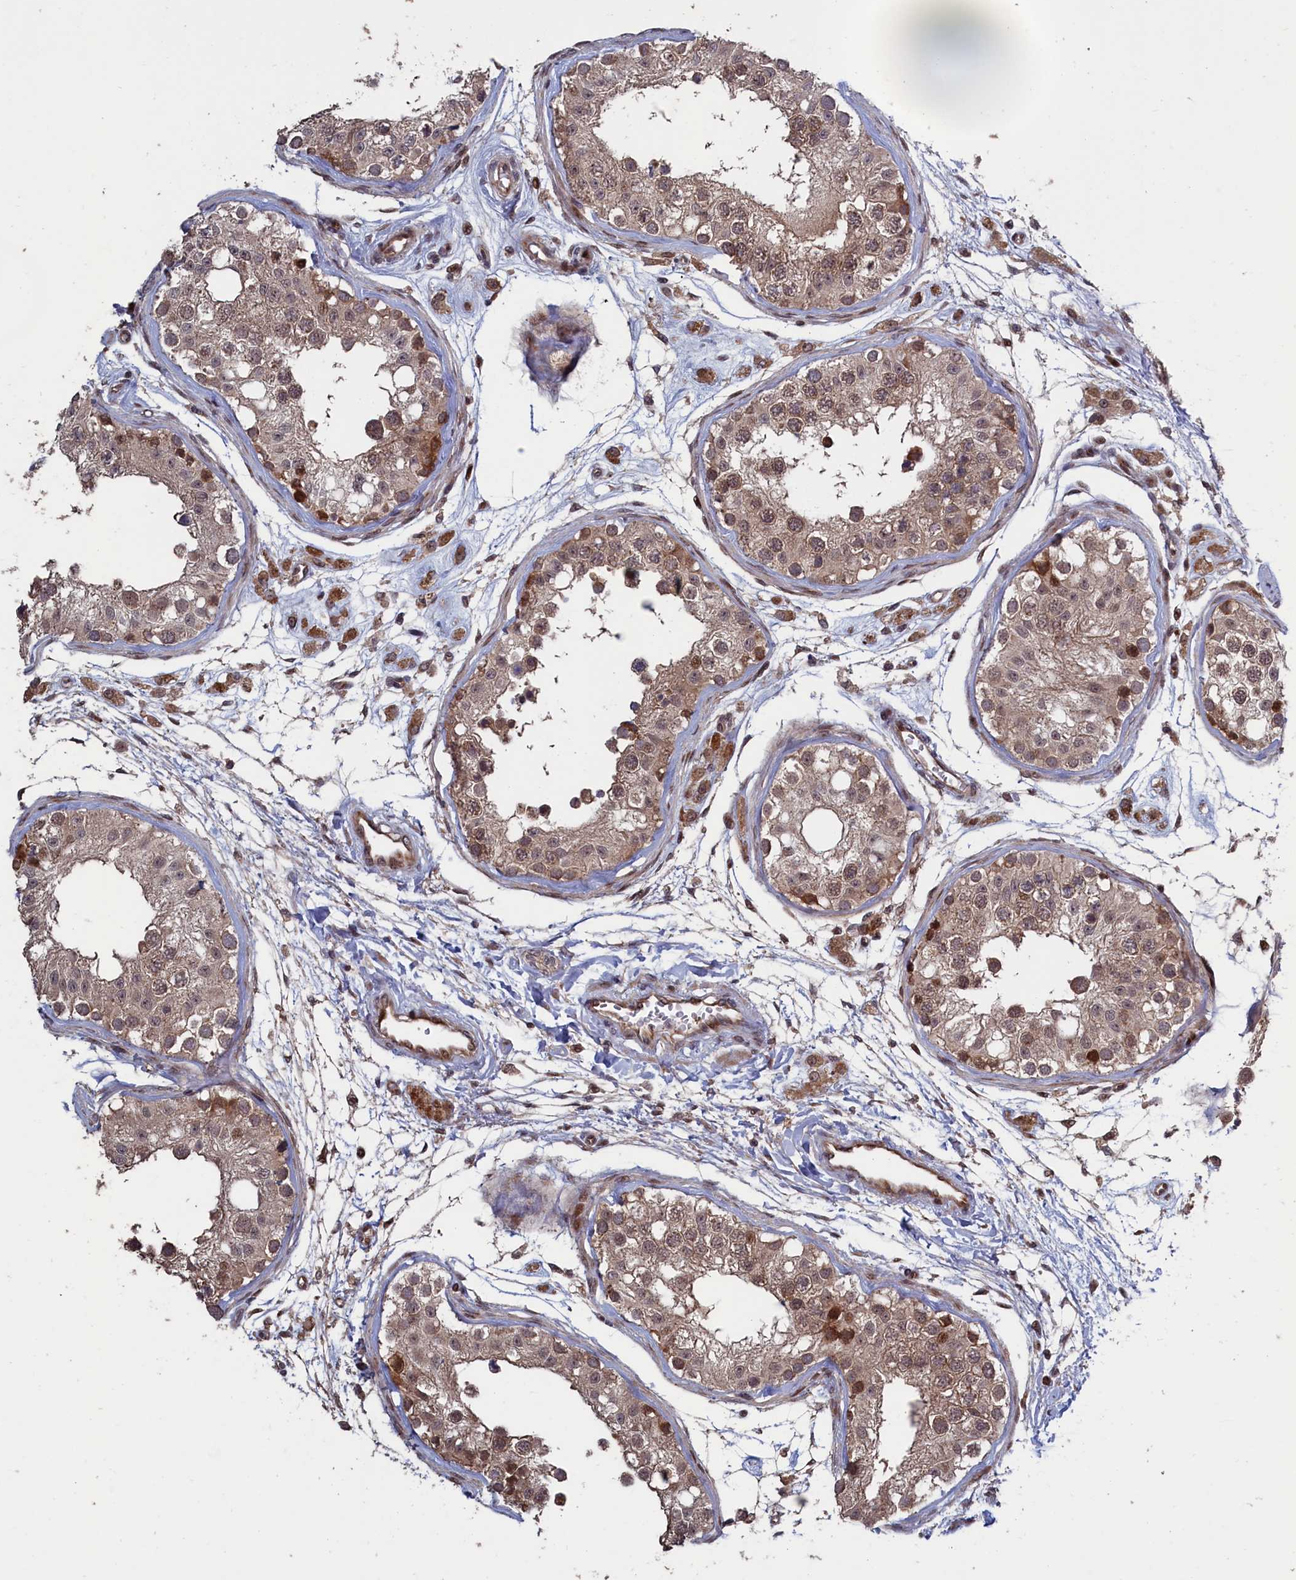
{"staining": {"intensity": "moderate", "quantity": "25%-75%", "location": "cytoplasmic/membranous,nuclear"}, "tissue": "testis", "cell_type": "Cells in seminiferous ducts", "image_type": "normal", "snomed": [{"axis": "morphology", "description": "Normal tissue, NOS"}, {"axis": "morphology", "description": "Adenocarcinoma, metastatic, NOS"}, {"axis": "topography", "description": "Testis"}], "caption": "A high-resolution photomicrograph shows immunohistochemistry (IHC) staining of normal testis, which displays moderate cytoplasmic/membranous,nuclear positivity in about 25%-75% of cells in seminiferous ducts. (DAB (3,3'-diaminobenzidine) = brown stain, brightfield microscopy at high magnification).", "gene": "LSG1", "patient": {"sex": "male", "age": 26}}